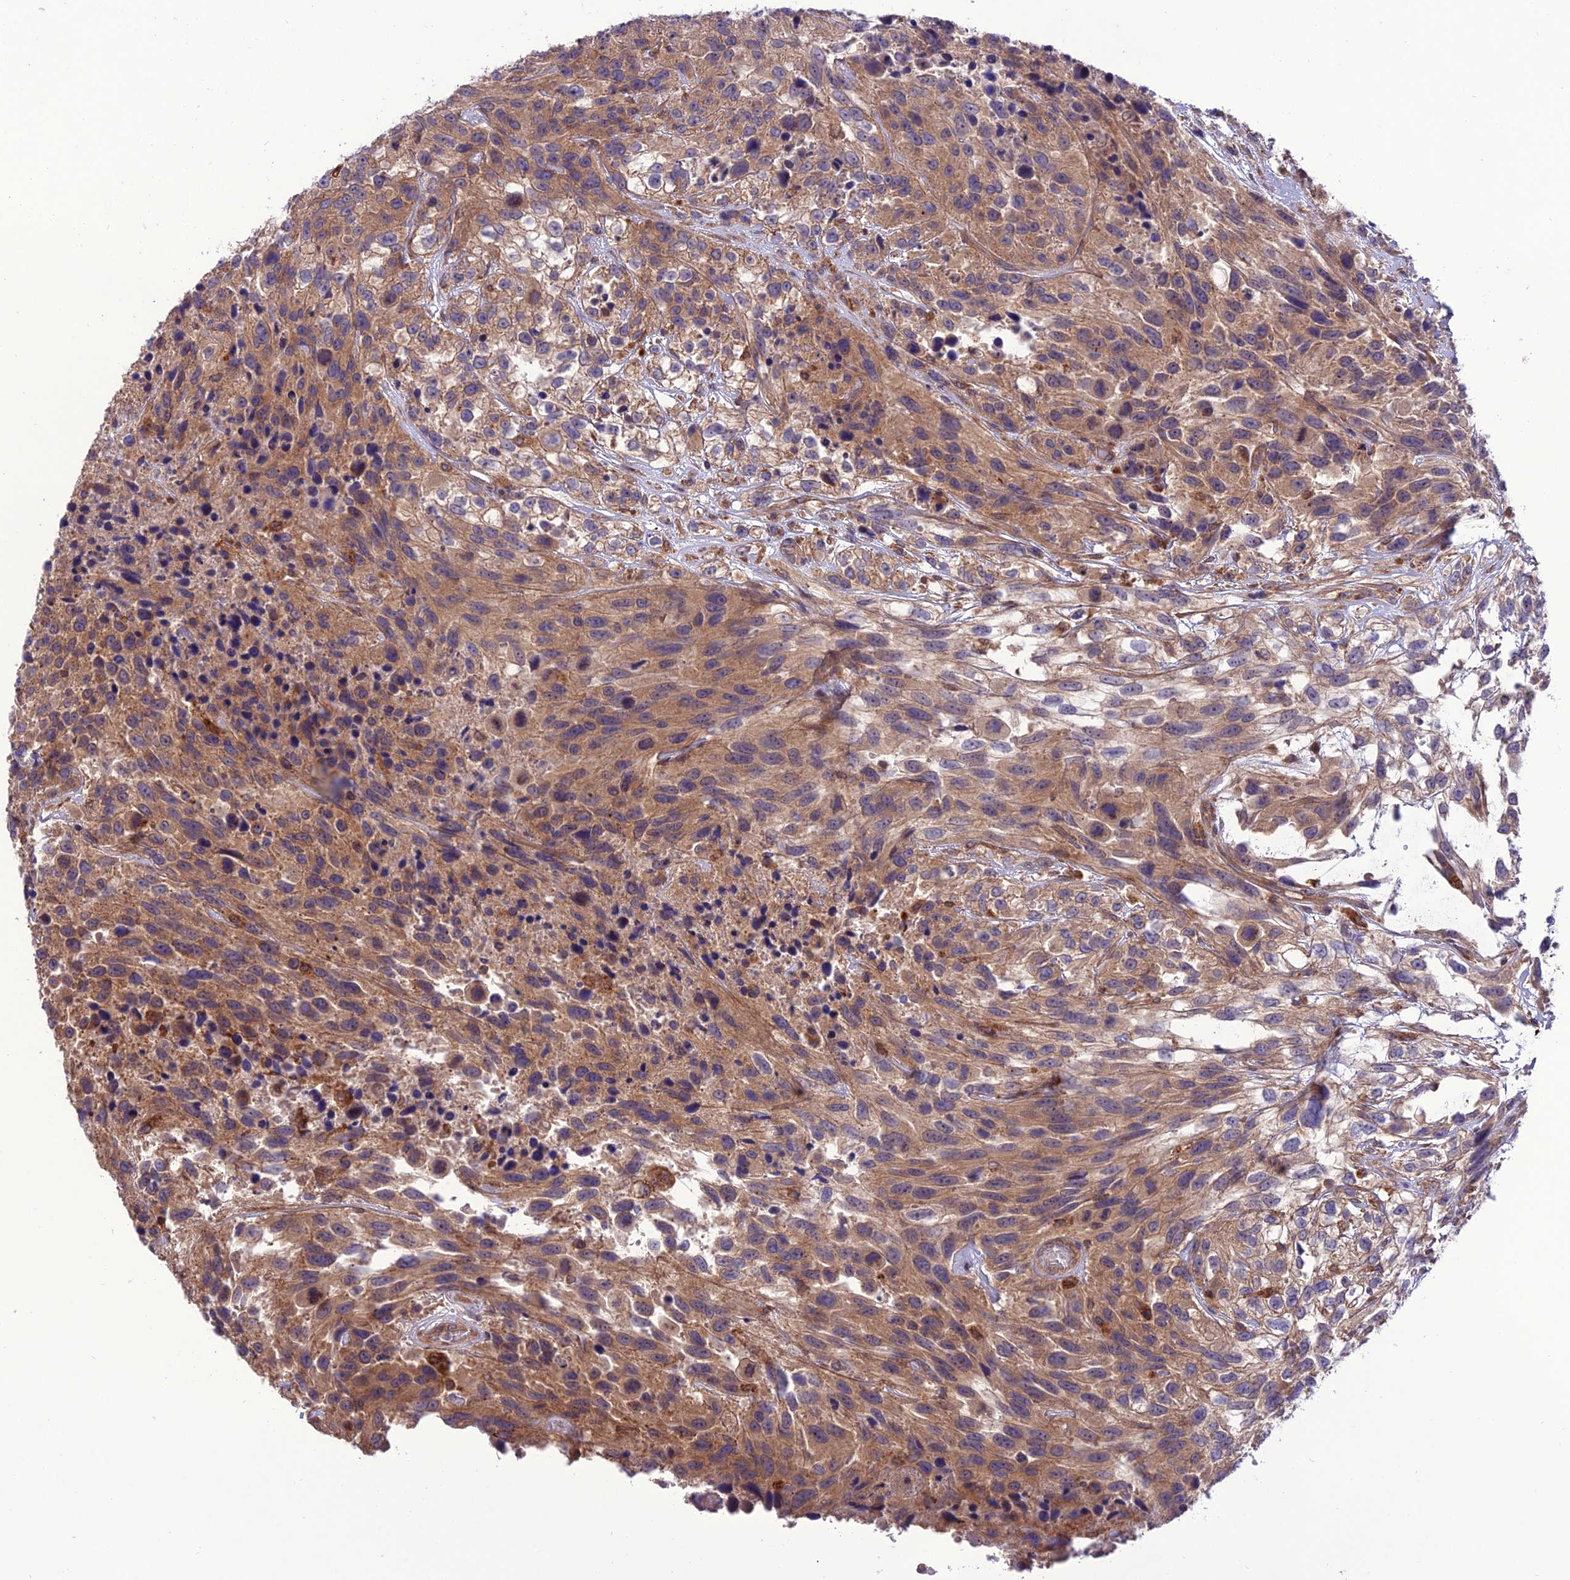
{"staining": {"intensity": "moderate", "quantity": ">75%", "location": "cytoplasmic/membranous"}, "tissue": "urothelial cancer", "cell_type": "Tumor cells", "image_type": "cancer", "snomed": [{"axis": "morphology", "description": "Urothelial carcinoma, High grade"}, {"axis": "topography", "description": "Urinary bladder"}], "caption": "The photomicrograph exhibits staining of urothelial cancer, revealing moderate cytoplasmic/membranous protein expression (brown color) within tumor cells.", "gene": "PPIL3", "patient": {"sex": "female", "age": 70}}